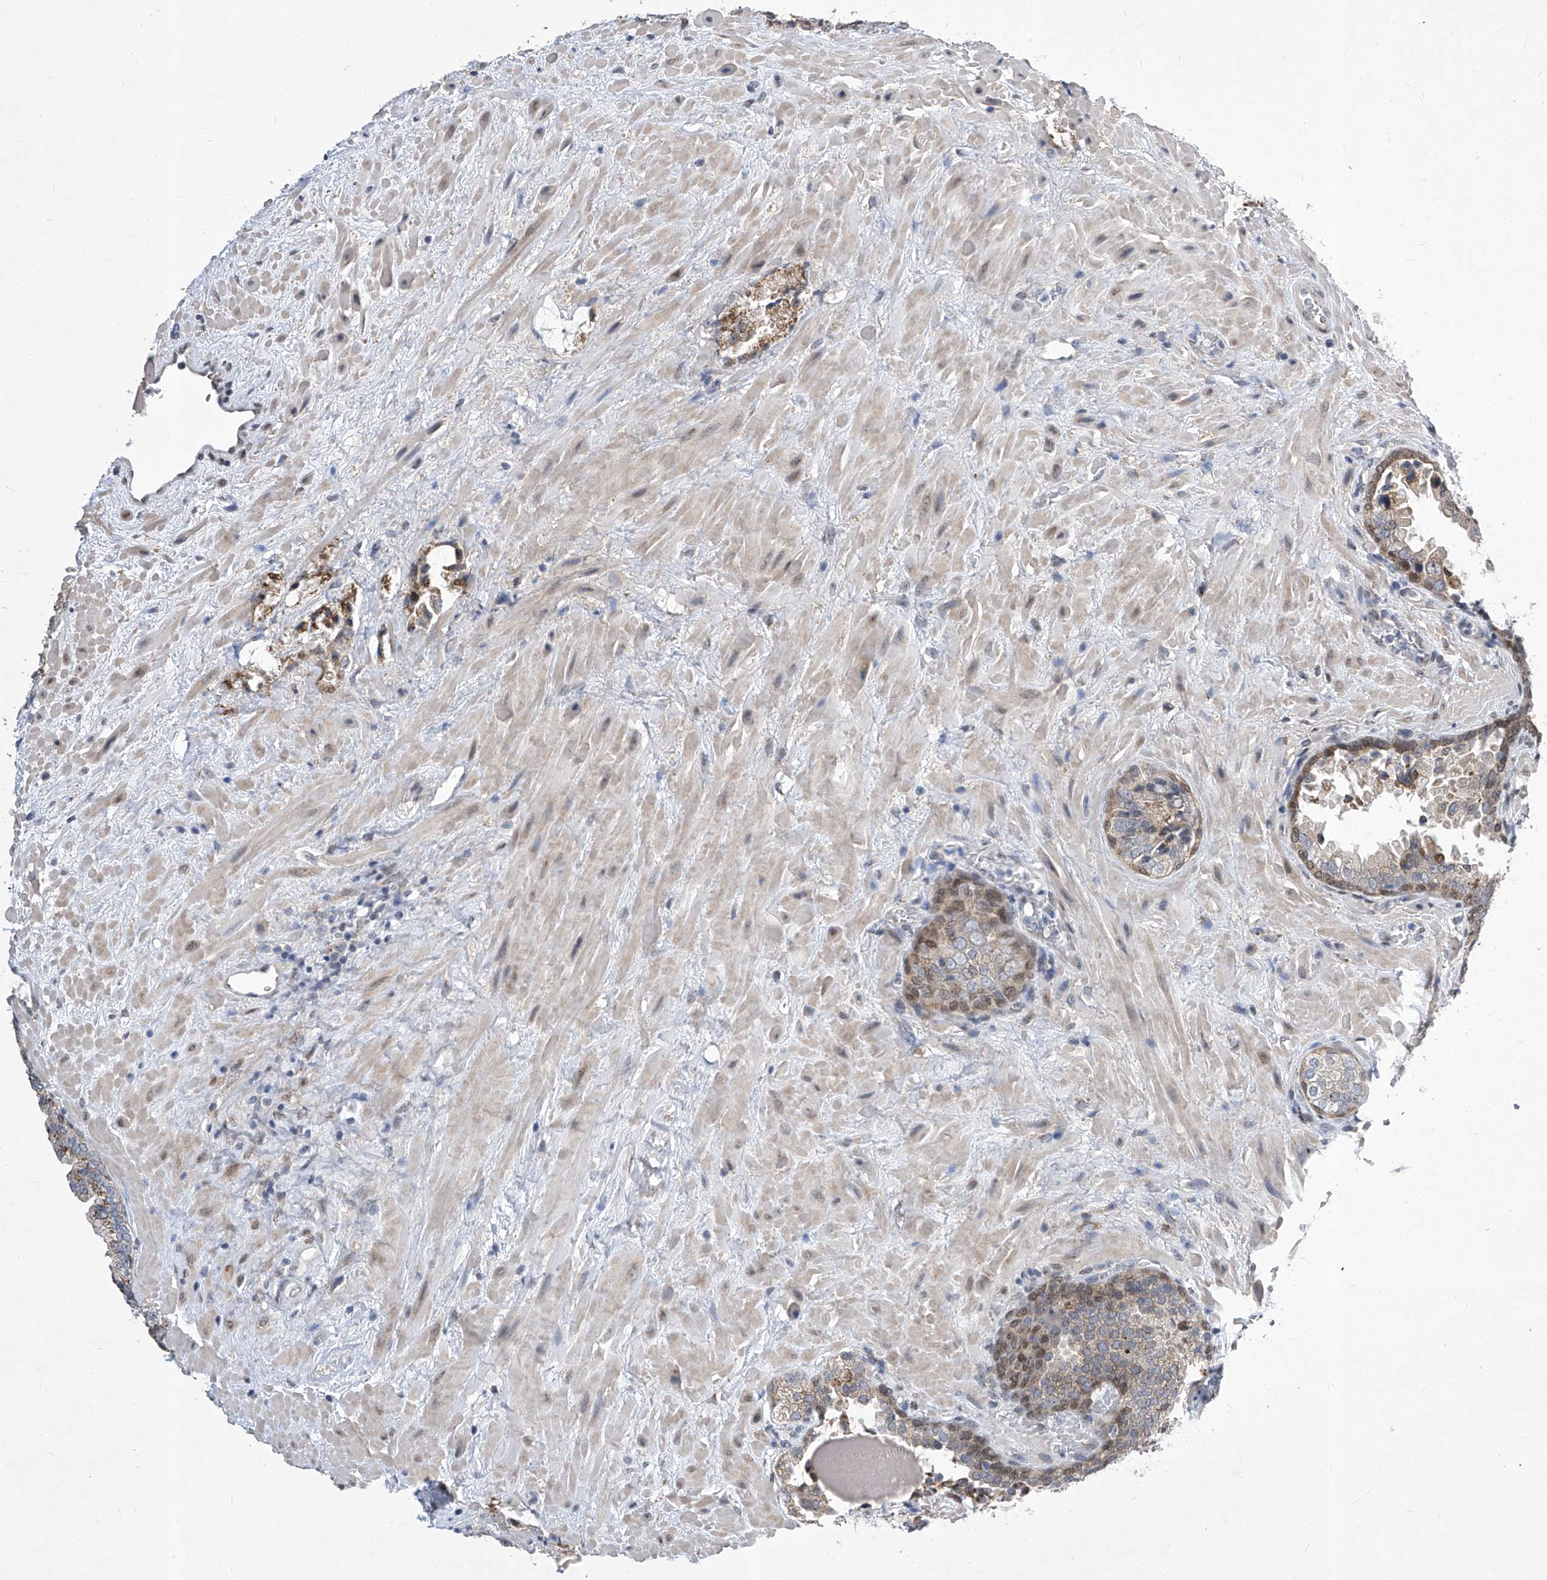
{"staining": {"intensity": "moderate", "quantity": "<25%", "location": "cytoplasmic/membranous,nuclear"}, "tissue": "prostate cancer", "cell_type": "Tumor cells", "image_type": "cancer", "snomed": [{"axis": "morphology", "description": "Adenocarcinoma, High grade"}, {"axis": "topography", "description": "Prostate"}], "caption": "Prostate cancer (high-grade adenocarcinoma) tissue shows moderate cytoplasmic/membranous and nuclear expression in approximately <25% of tumor cells, visualized by immunohistochemistry.", "gene": "CETN2", "patient": {"sex": "male", "age": 64}}